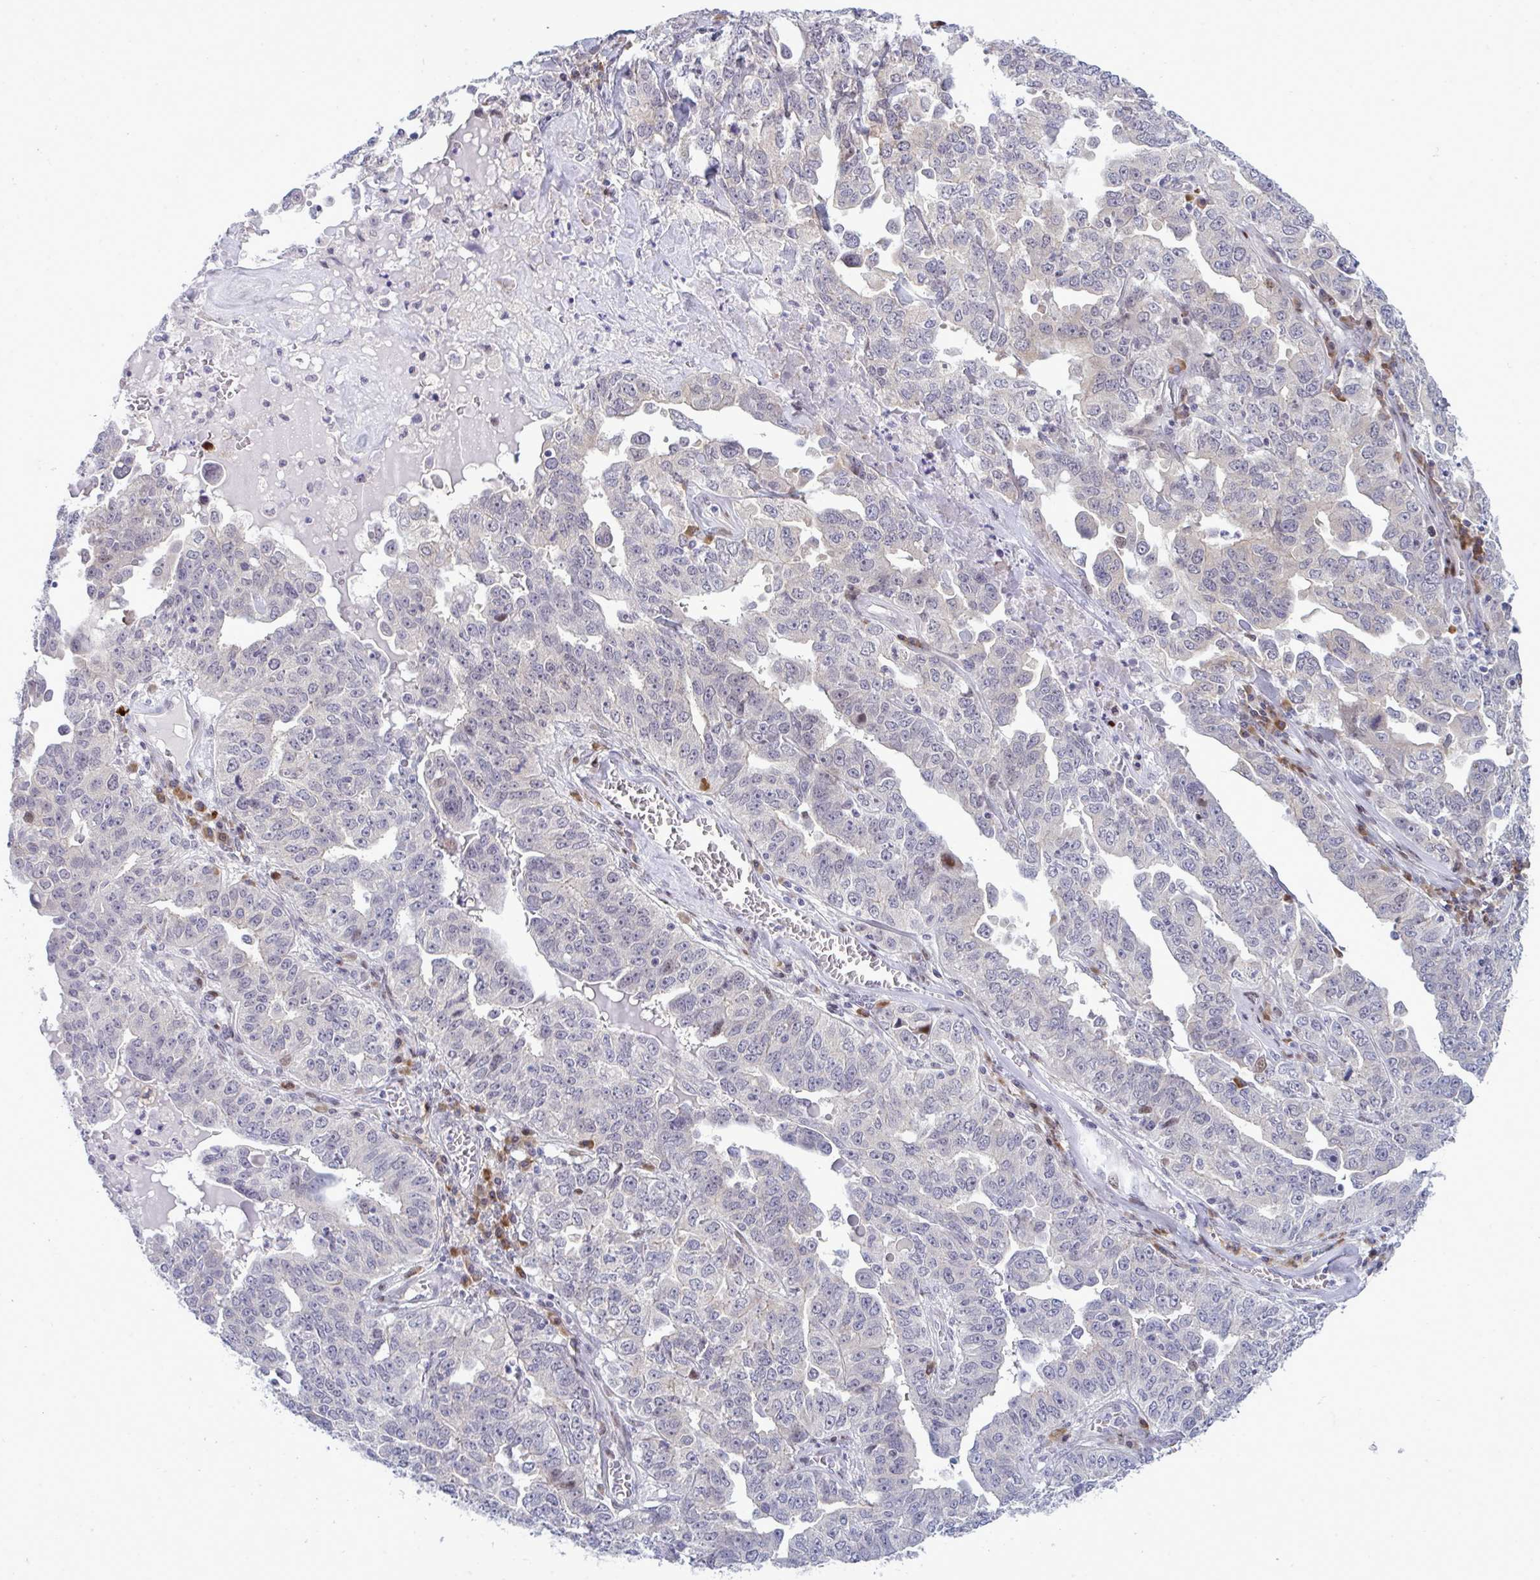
{"staining": {"intensity": "negative", "quantity": "none", "location": "none"}, "tissue": "ovarian cancer", "cell_type": "Tumor cells", "image_type": "cancer", "snomed": [{"axis": "morphology", "description": "Carcinoma, endometroid"}, {"axis": "topography", "description": "Ovary"}], "caption": "Tumor cells show no significant protein expression in endometroid carcinoma (ovarian).", "gene": "TAB1", "patient": {"sex": "female", "age": 62}}